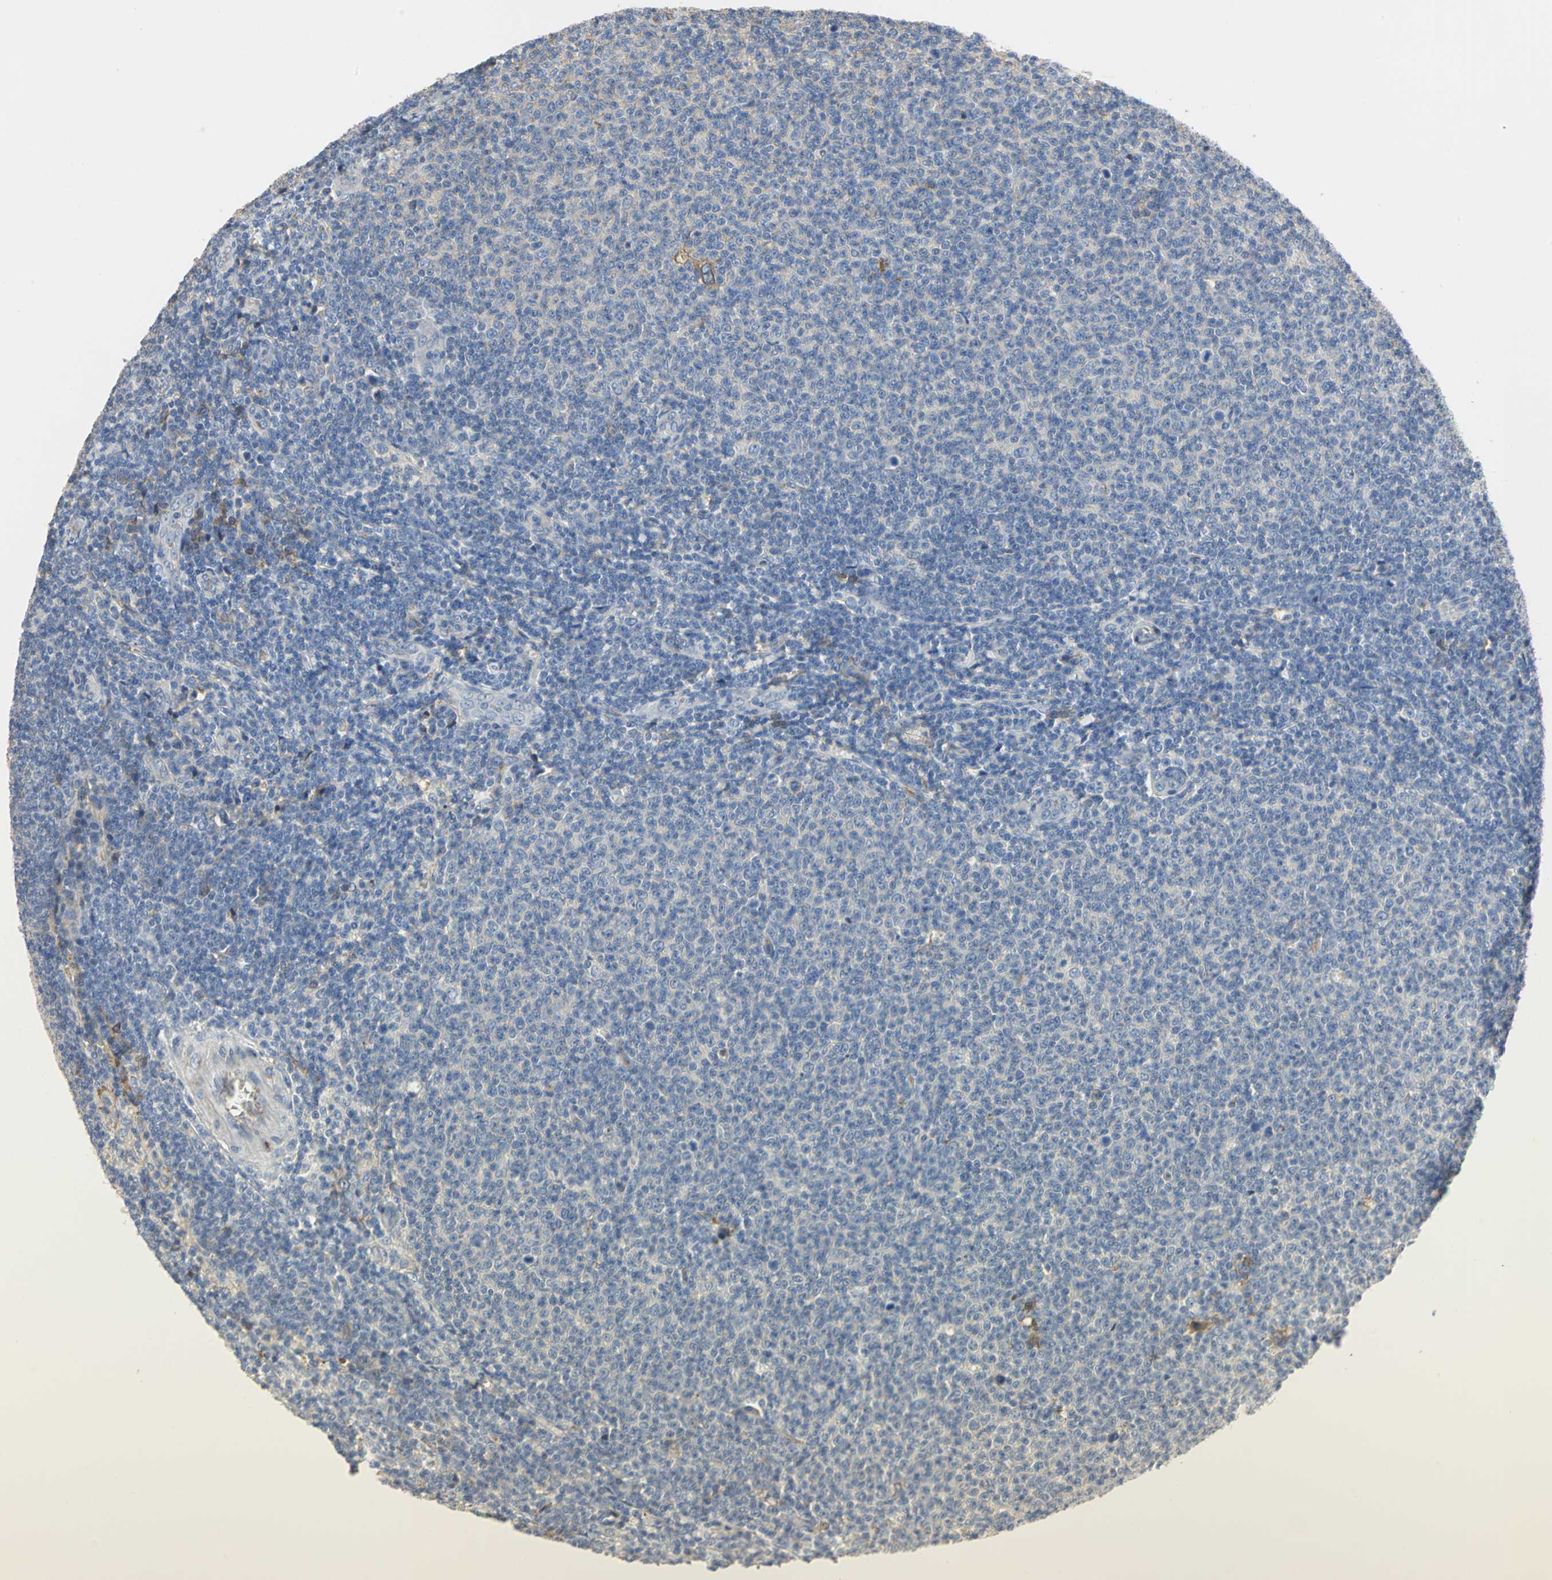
{"staining": {"intensity": "weak", "quantity": "25%-75%", "location": "cytoplasmic/membranous"}, "tissue": "lymphoma", "cell_type": "Tumor cells", "image_type": "cancer", "snomed": [{"axis": "morphology", "description": "Malignant lymphoma, non-Hodgkin's type, Low grade"}, {"axis": "topography", "description": "Lymph node"}], "caption": "Protein expression analysis of human malignant lymphoma, non-Hodgkin's type (low-grade) reveals weak cytoplasmic/membranous expression in approximately 25%-75% of tumor cells. The staining was performed using DAB (3,3'-diaminobenzidine) to visualize the protein expression in brown, while the nuclei were stained in blue with hematoxylin (Magnification: 20x).", "gene": "GYG2", "patient": {"sex": "male", "age": 66}}